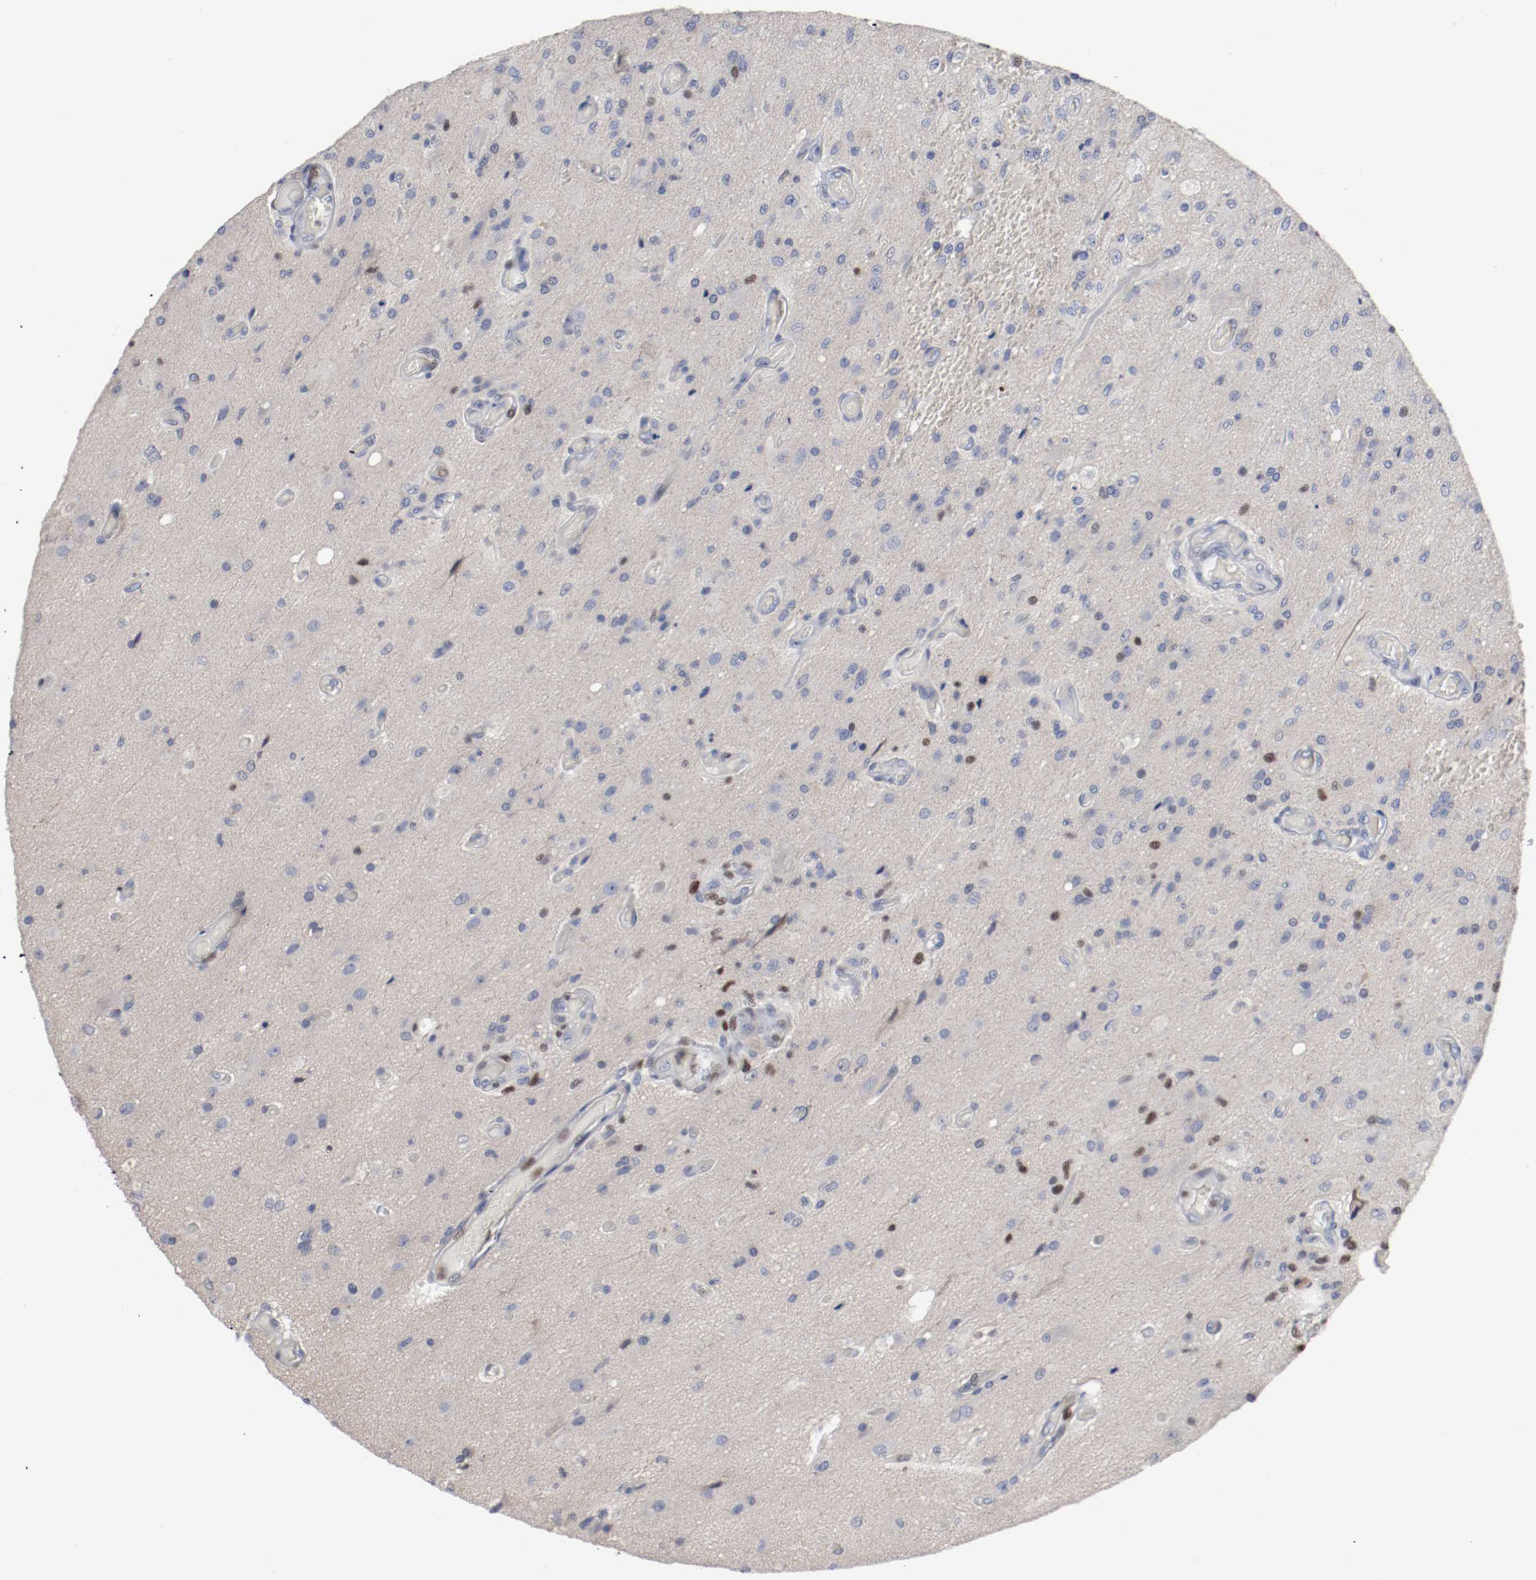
{"staining": {"intensity": "moderate", "quantity": "<25%", "location": "nuclear"}, "tissue": "glioma", "cell_type": "Tumor cells", "image_type": "cancer", "snomed": [{"axis": "morphology", "description": "Normal tissue, NOS"}, {"axis": "morphology", "description": "Glioma, malignant, High grade"}, {"axis": "topography", "description": "Cerebral cortex"}], "caption": "Protein positivity by IHC reveals moderate nuclear positivity in approximately <25% of tumor cells in glioma.", "gene": "MCM6", "patient": {"sex": "male", "age": 77}}